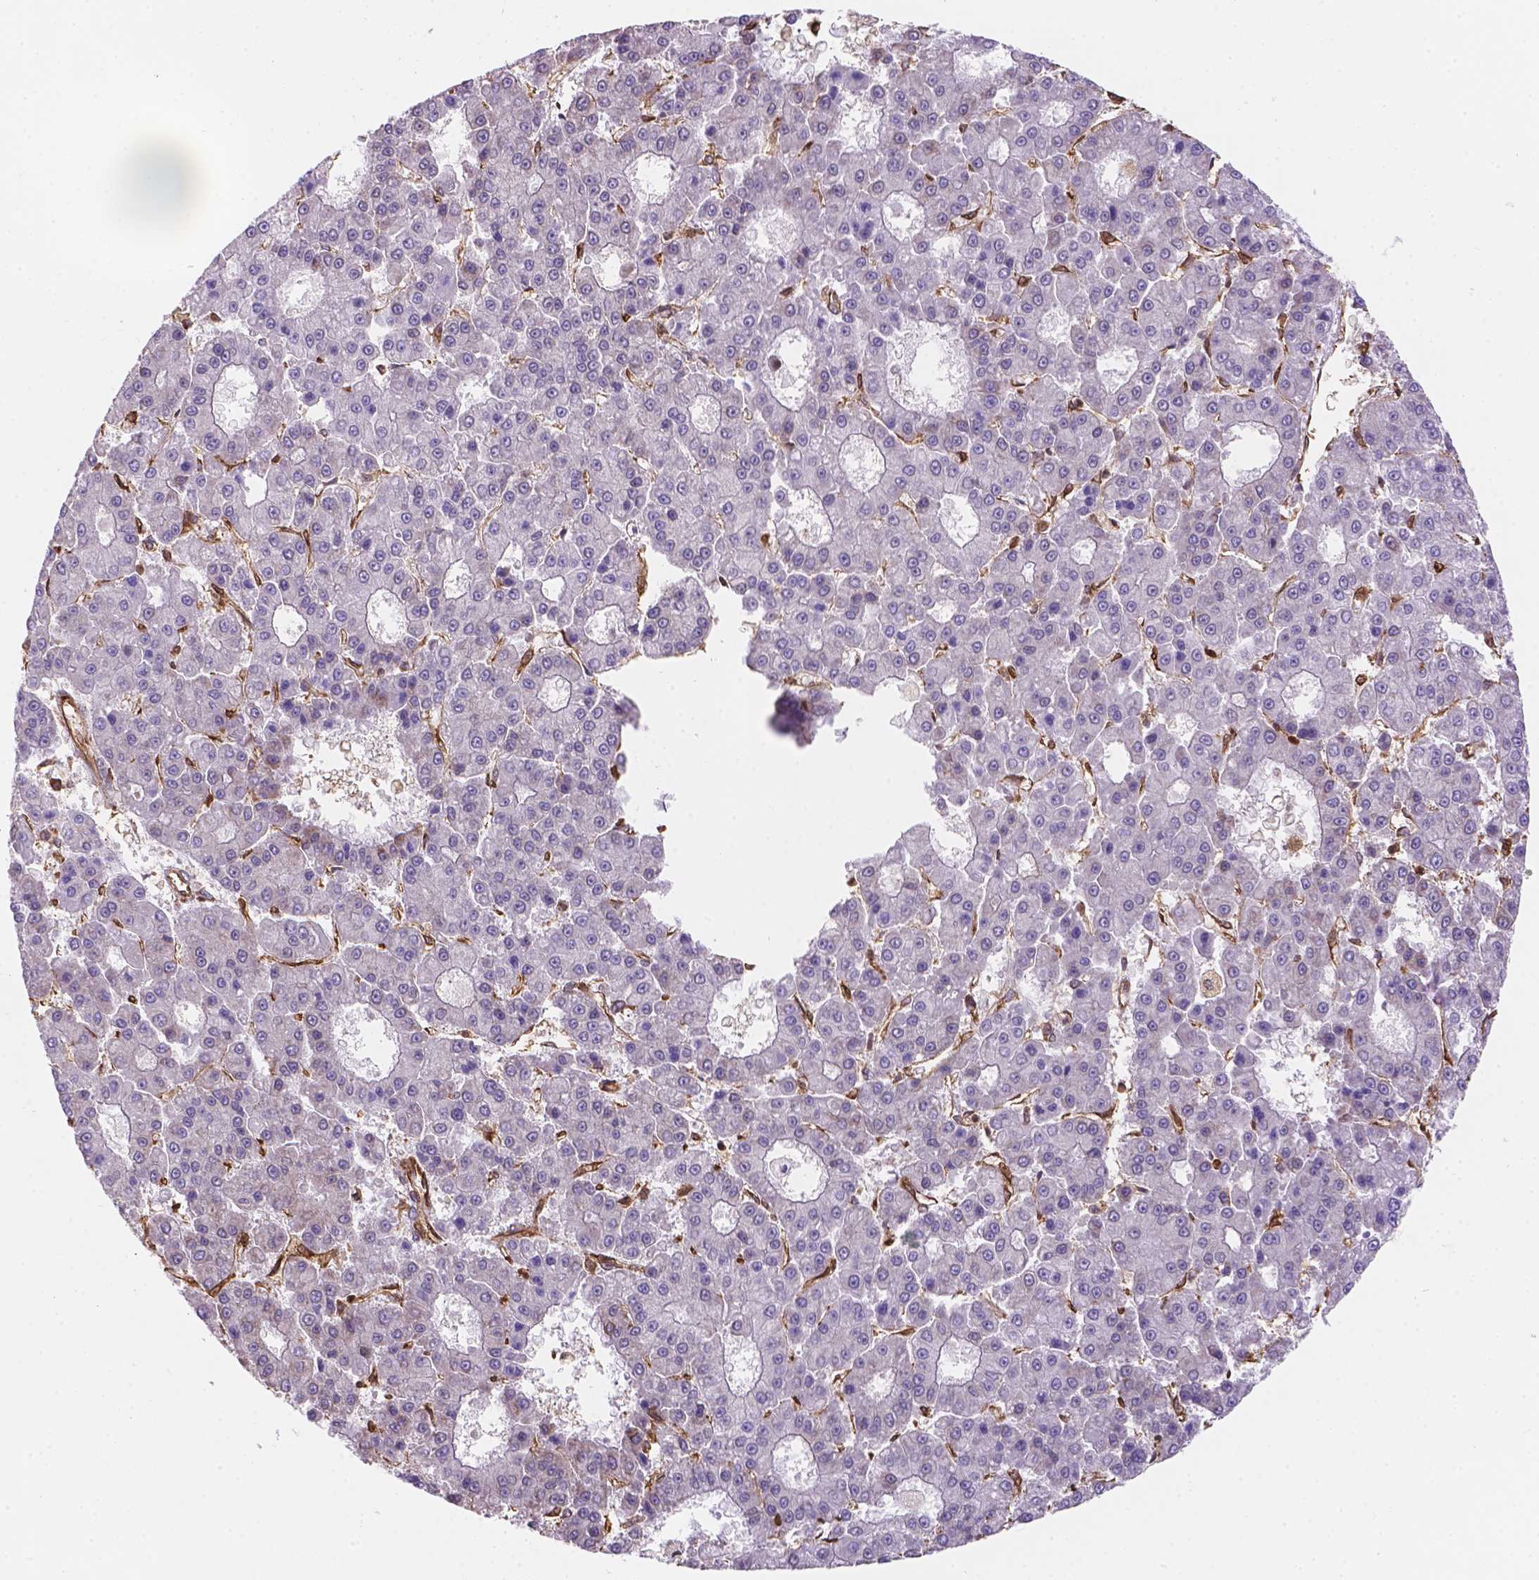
{"staining": {"intensity": "negative", "quantity": "none", "location": "none"}, "tissue": "liver cancer", "cell_type": "Tumor cells", "image_type": "cancer", "snomed": [{"axis": "morphology", "description": "Carcinoma, Hepatocellular, NOS"}, {"axis": "topography", "description": "Liver"}], "caption": "This is an IHC image of liver cancer. There is no expression in tumor cells.", "gene": "DMWD", "patient": {"sex": "male", "age": 70}}